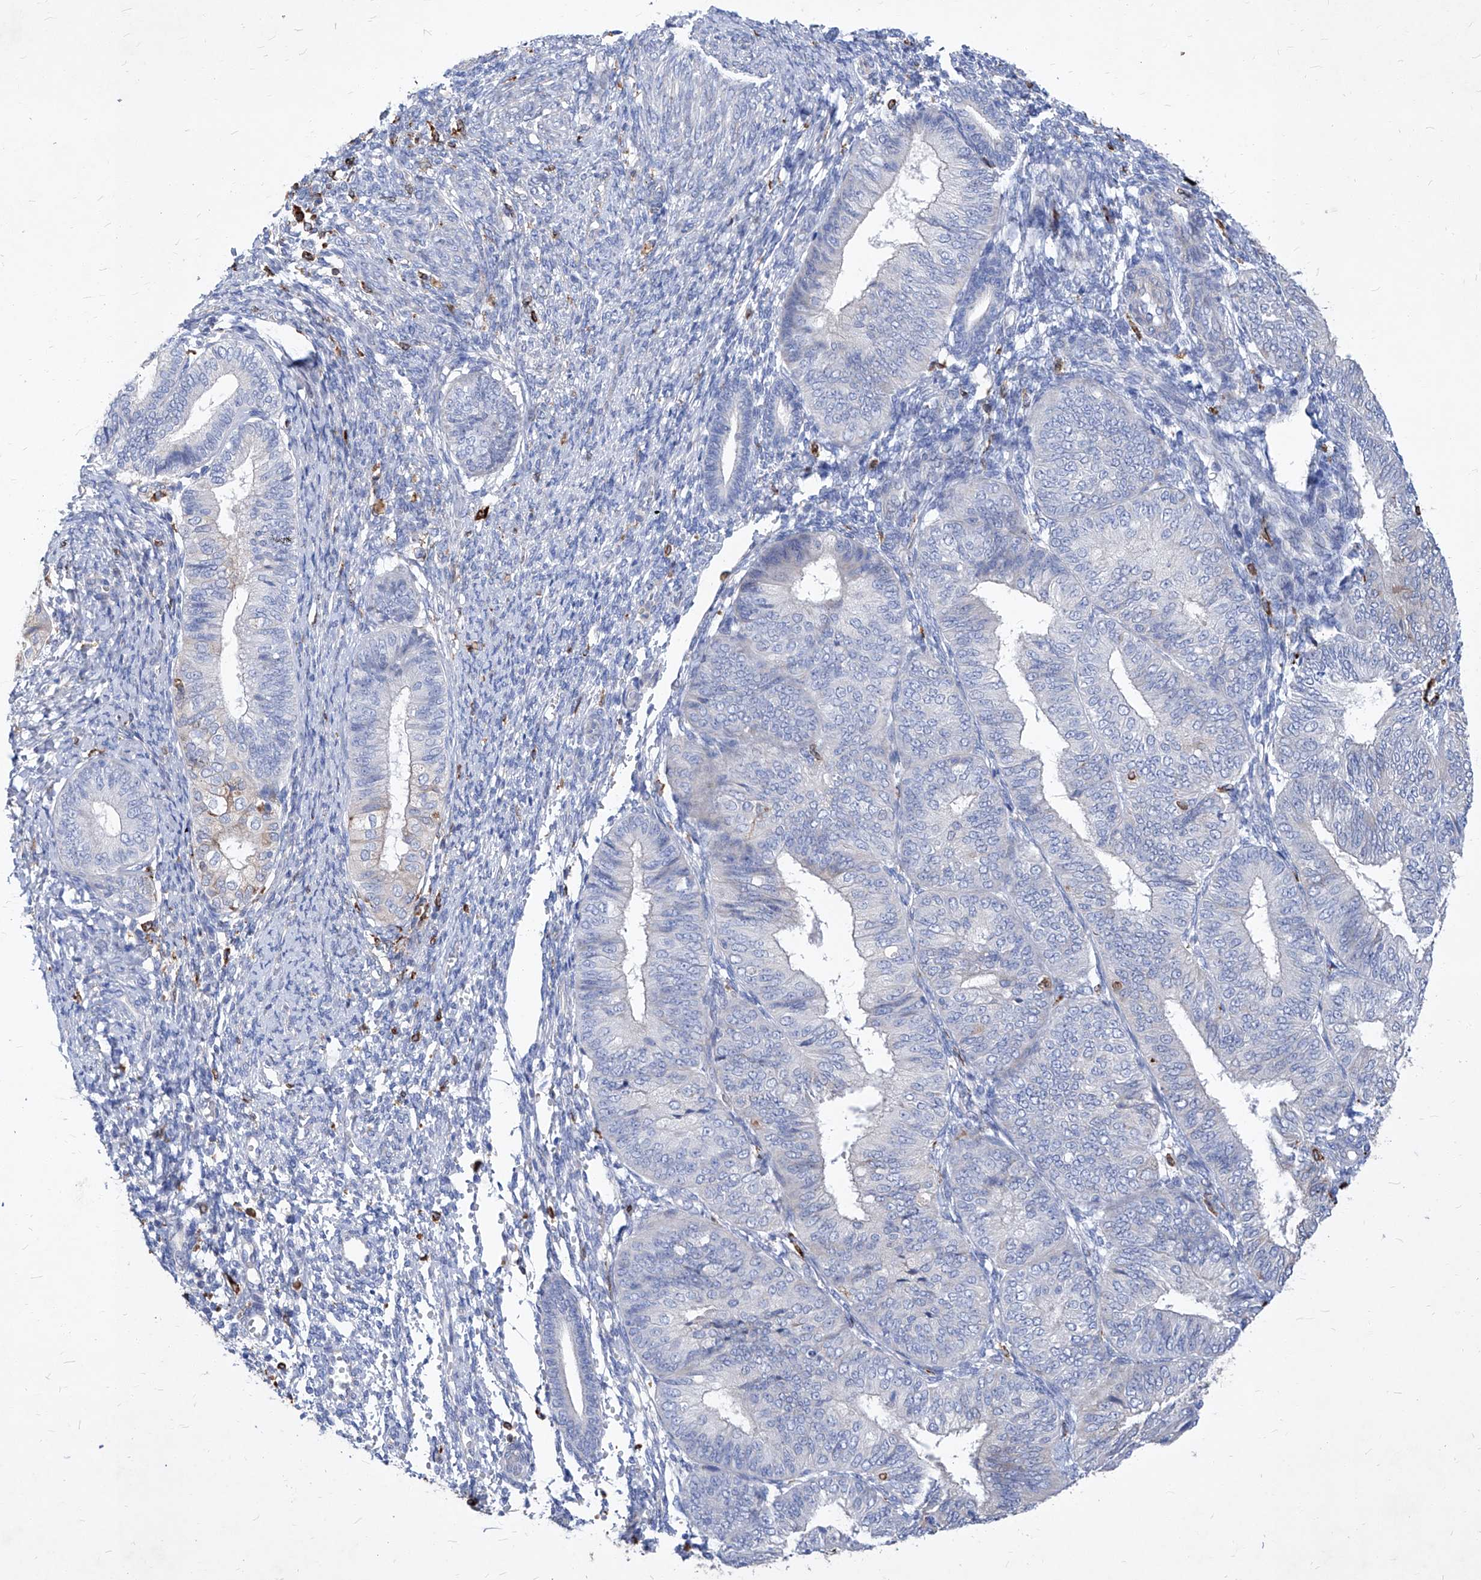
{"staining": {"intensity": "negative", "quantity": "none", "location": "none"}, "tissue": "endometrial cancer", "cell_type": "Tumor cells", "image_type": "cancer", "snomed": [{"axis": "morphology", "description": "Adenocarcinoma, NOS"}, {"axis": "topography", "description": "Endometrium"}], "caption": "Tumor cells are negative for brown protein staining in adenocarcinoma (endometrial).", "gene": "UBOX5", "patient": {"sex": "female", "age": 58}}